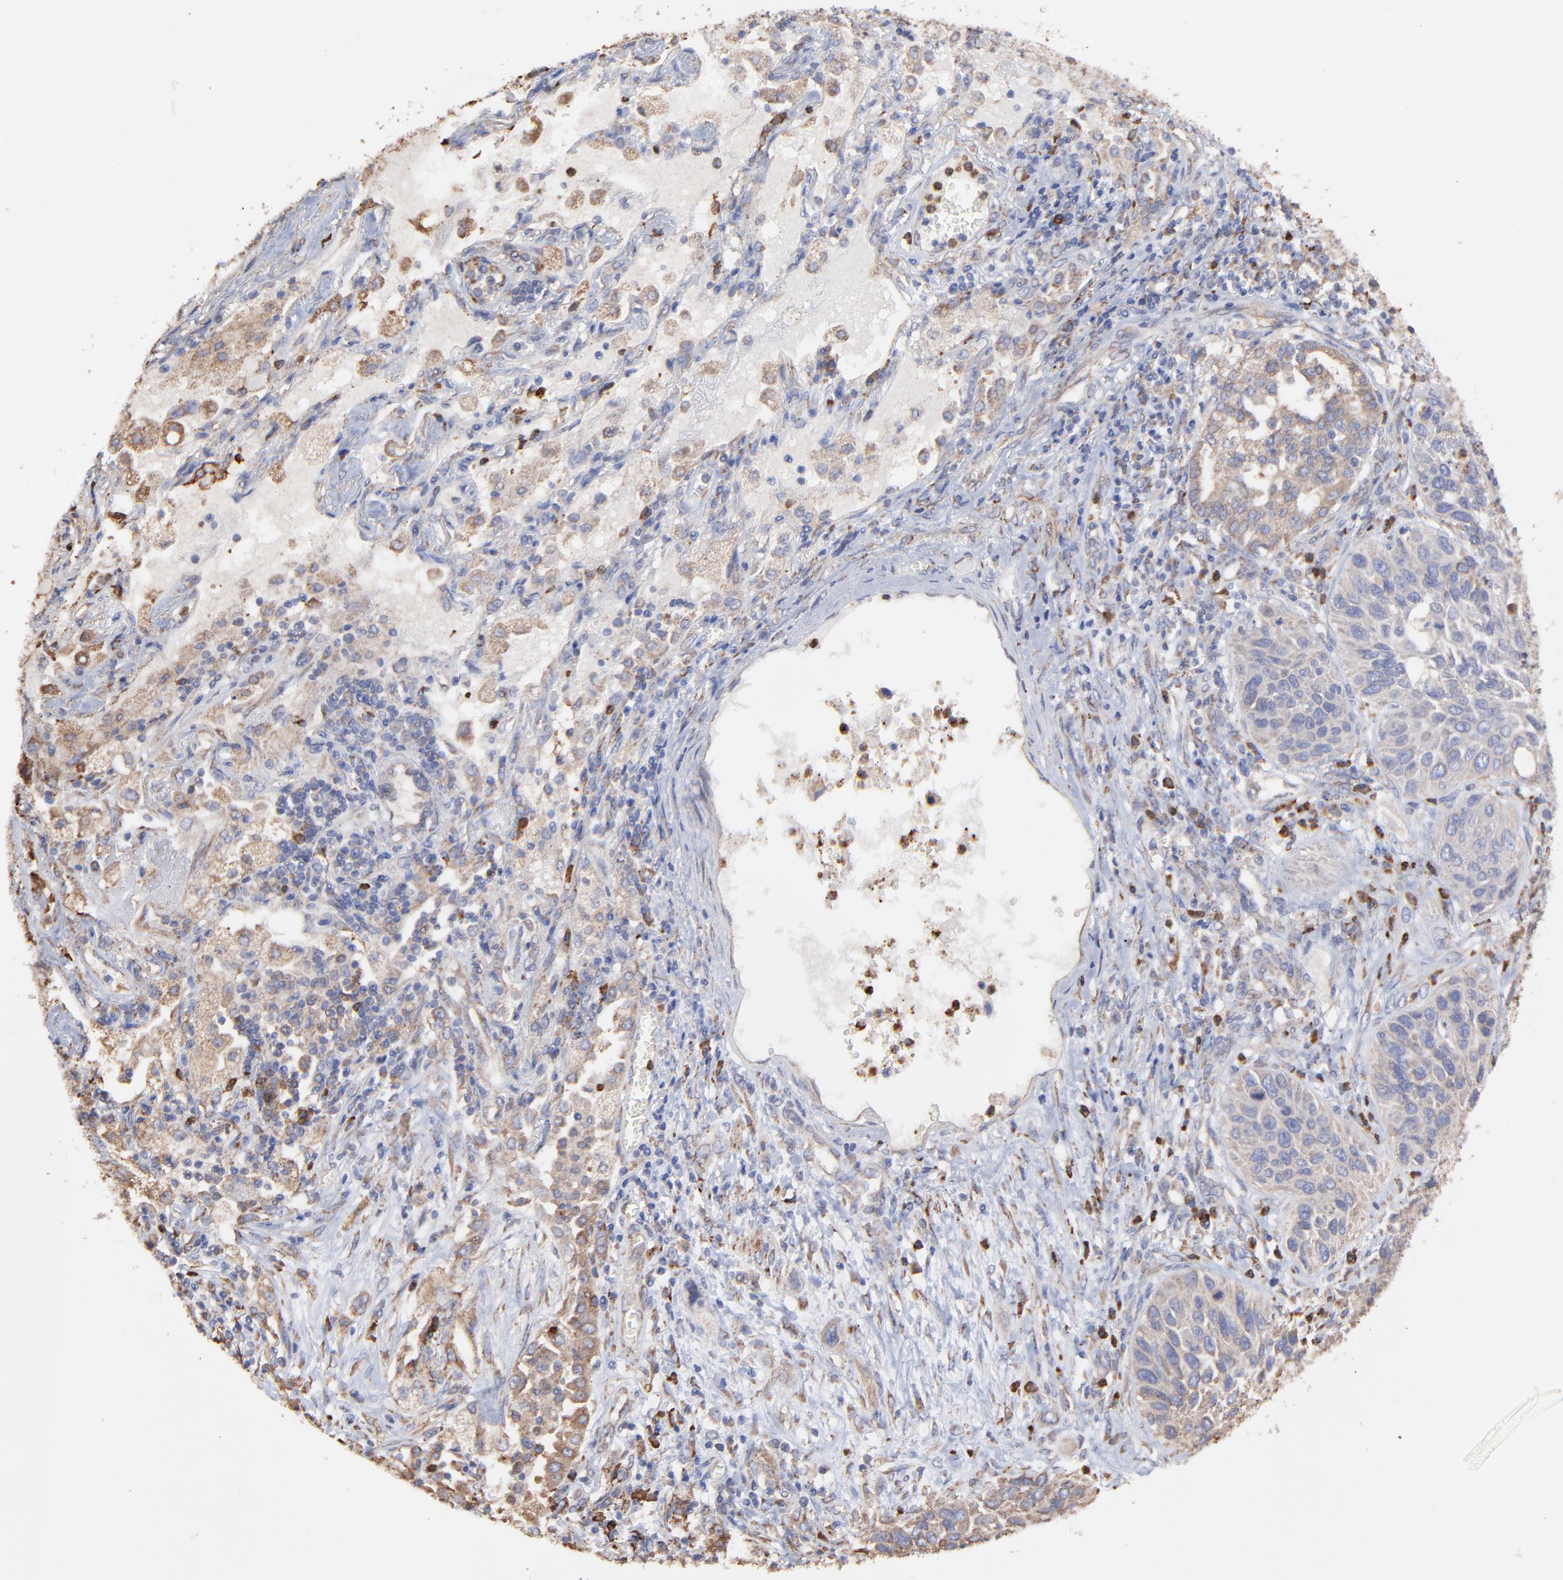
{"staining": {"intensity": "weak", "quantity": "<25%", "location": "cytoplasmic/membranous"}, "tissue": "lung cancer", "cell_type": "Tumor cells", "image_type": "cancer", "snomed": [{"axis": "morphology", "description": "Squamous cell carcinoma, NOS"}, {"axis": "topography", "description": "Lung"}], "caption": "Tumor cells are negative for brown protein staining in lung squamous cell carcinoma.", "gene": "PFKM", "patient": {"sex": "female", "age": 76}}